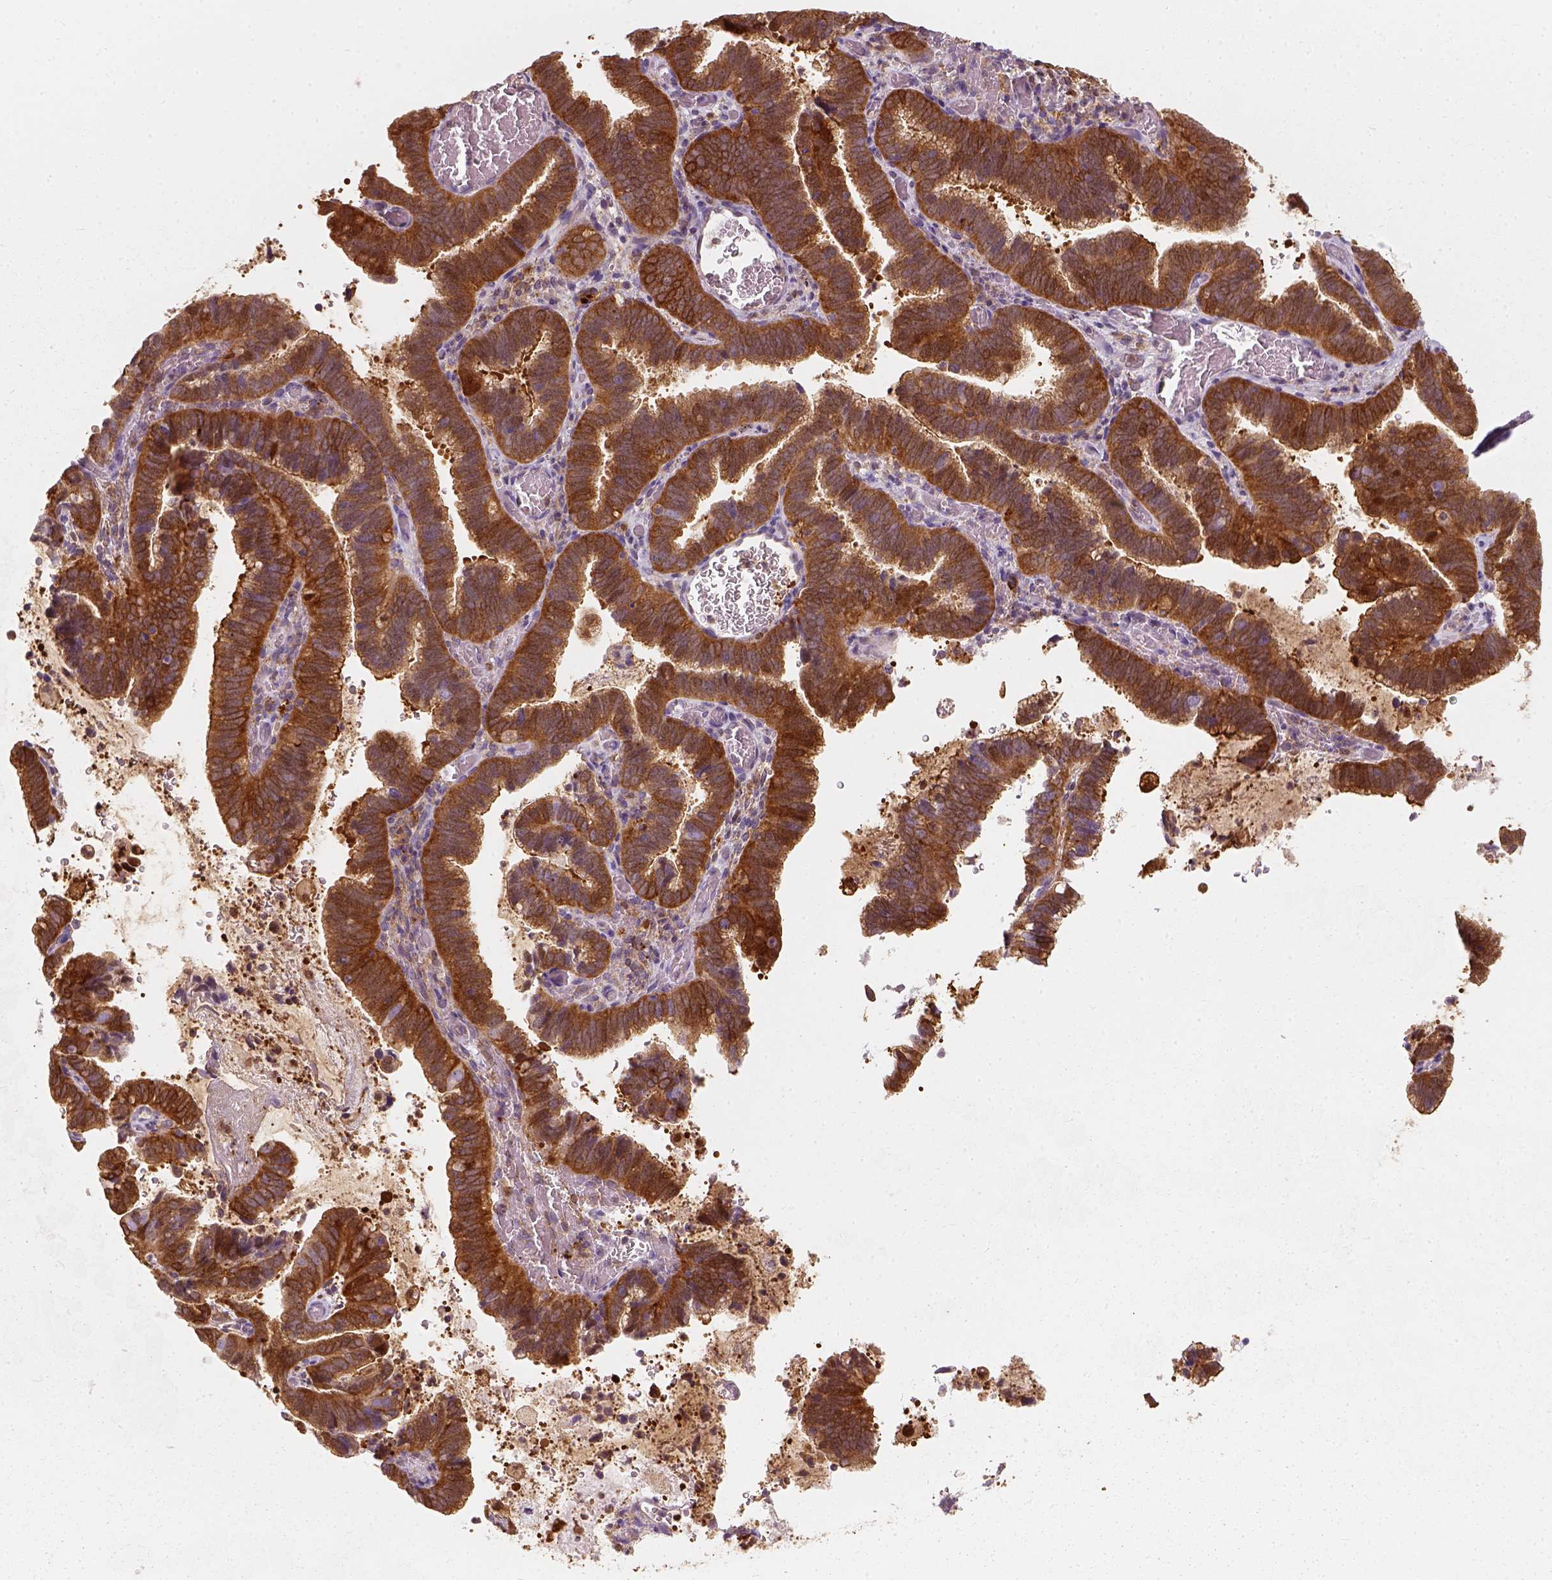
{"staining": {"intensity": "strong", "quantity": ">75%", "location": "cytoplasmic/membranous"}, "tissue": "cervical cancer", "cell_type": "Tumor cells", "image_type": "cancer", "snomed": [{"axis": "morphology", "description": "Adenocarcinoma, NOS"}, {"axis": "topography", "description": "Cervix"}], "caption": "An IHC histopathology image of neoplastic tissue is shown. Protein staining in brown shows strong cytoplasmic/membranous positivity in cervical cancer within tumor cells.", "gene": "SQSTM1", "patient": {"sex": "female", "age": 61}}